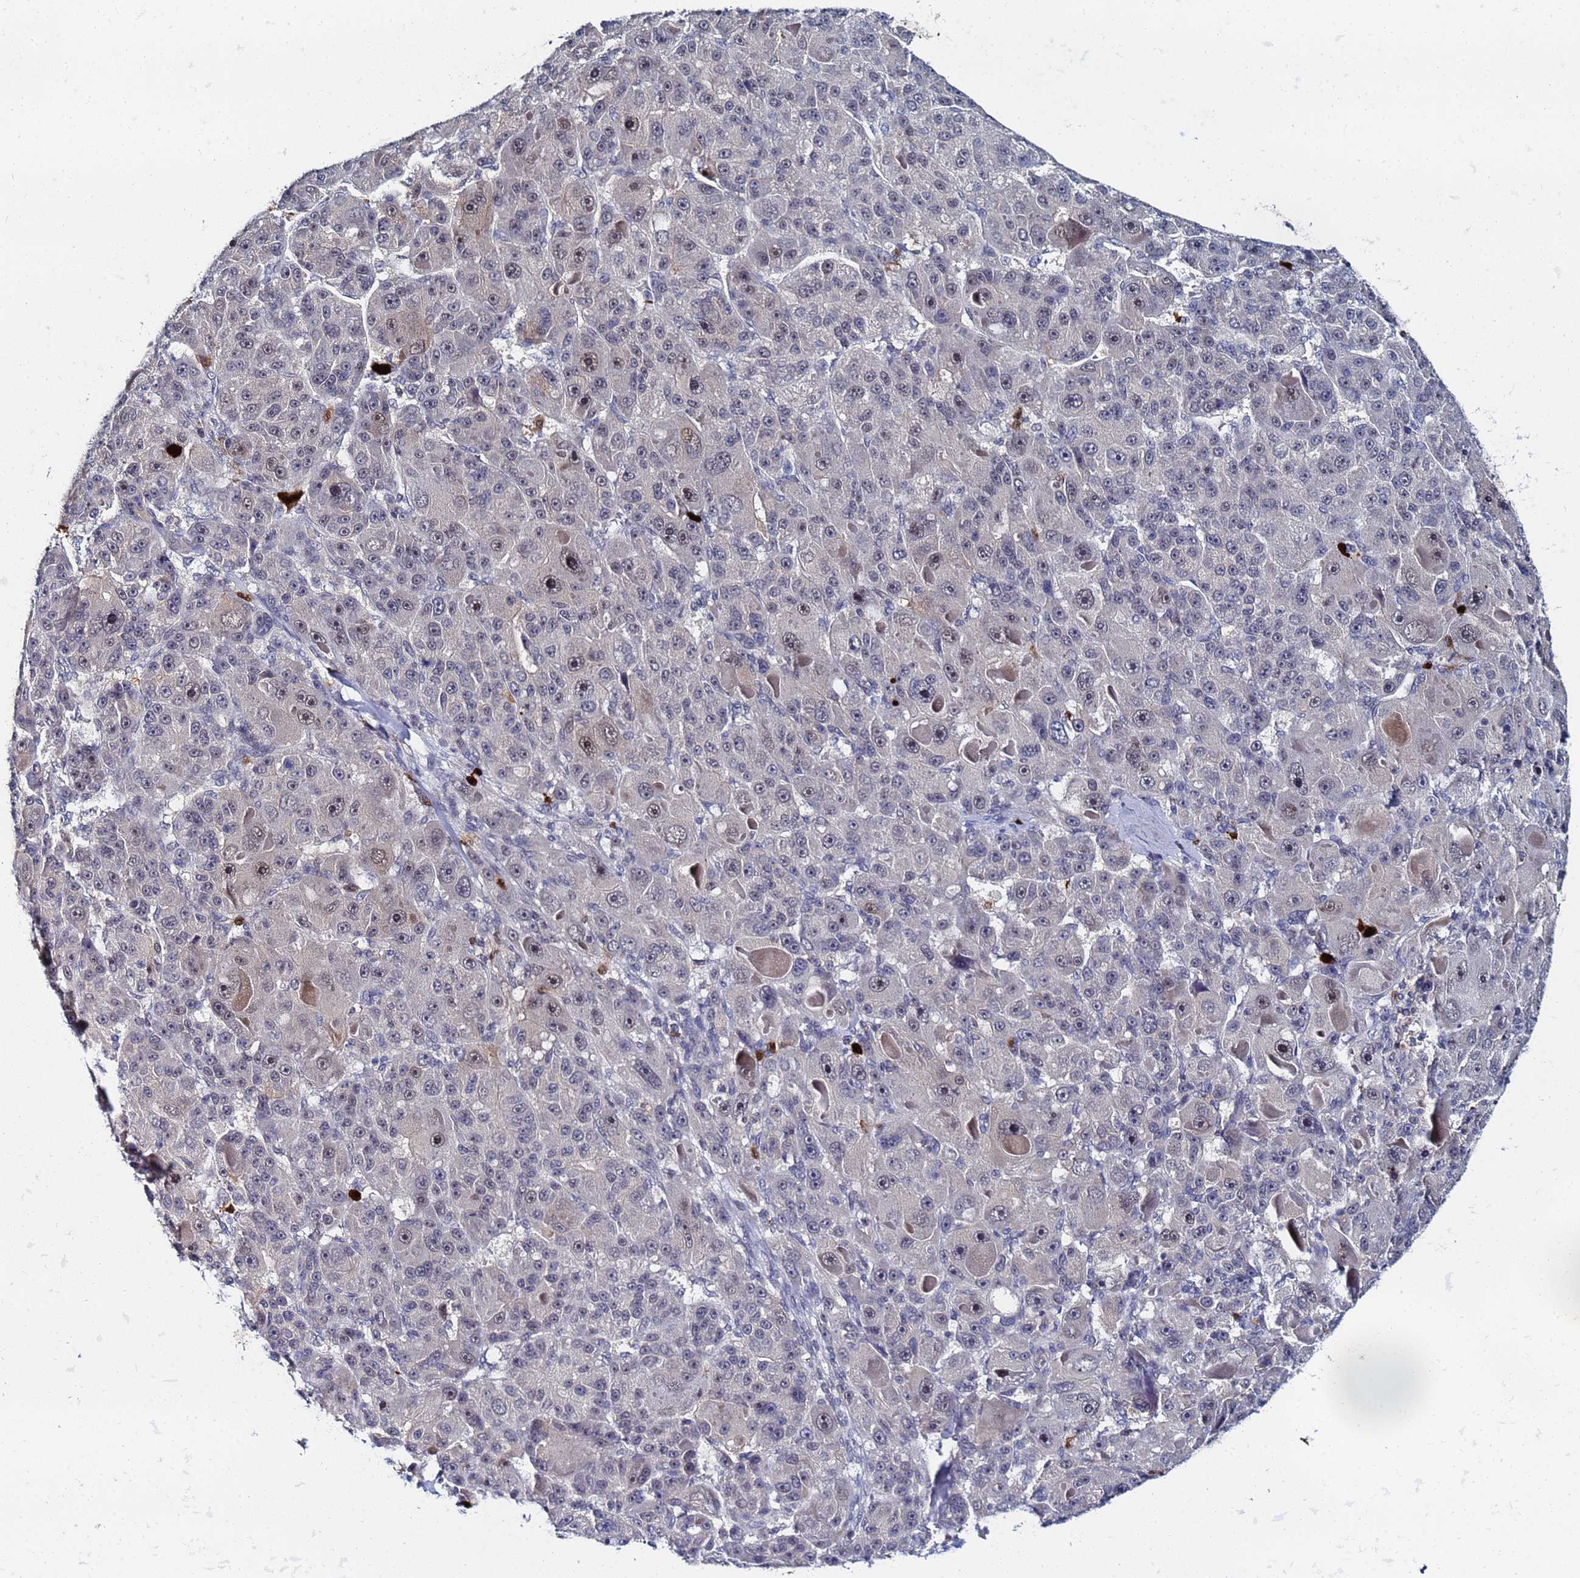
{"staining": {"intensity": "moderate", "quantity": "<25%", "location": "nuclear"}, "tissue": "liver cancer", "cell_type": "Tumor cells", "image_type": "cancer", "snomed": [{"axis": "morphology", "description": "Carcinoma, Hepatocellular, NOS"}, {"axis": "topography", "description": "Liver"}], "caption": "Protein expression analysis of human liver cancer reveals moderate nuclear expression in about <25% of tumor cells.", "gene": "MTCL1", "patient": {"sex": "male", "age": 76}}